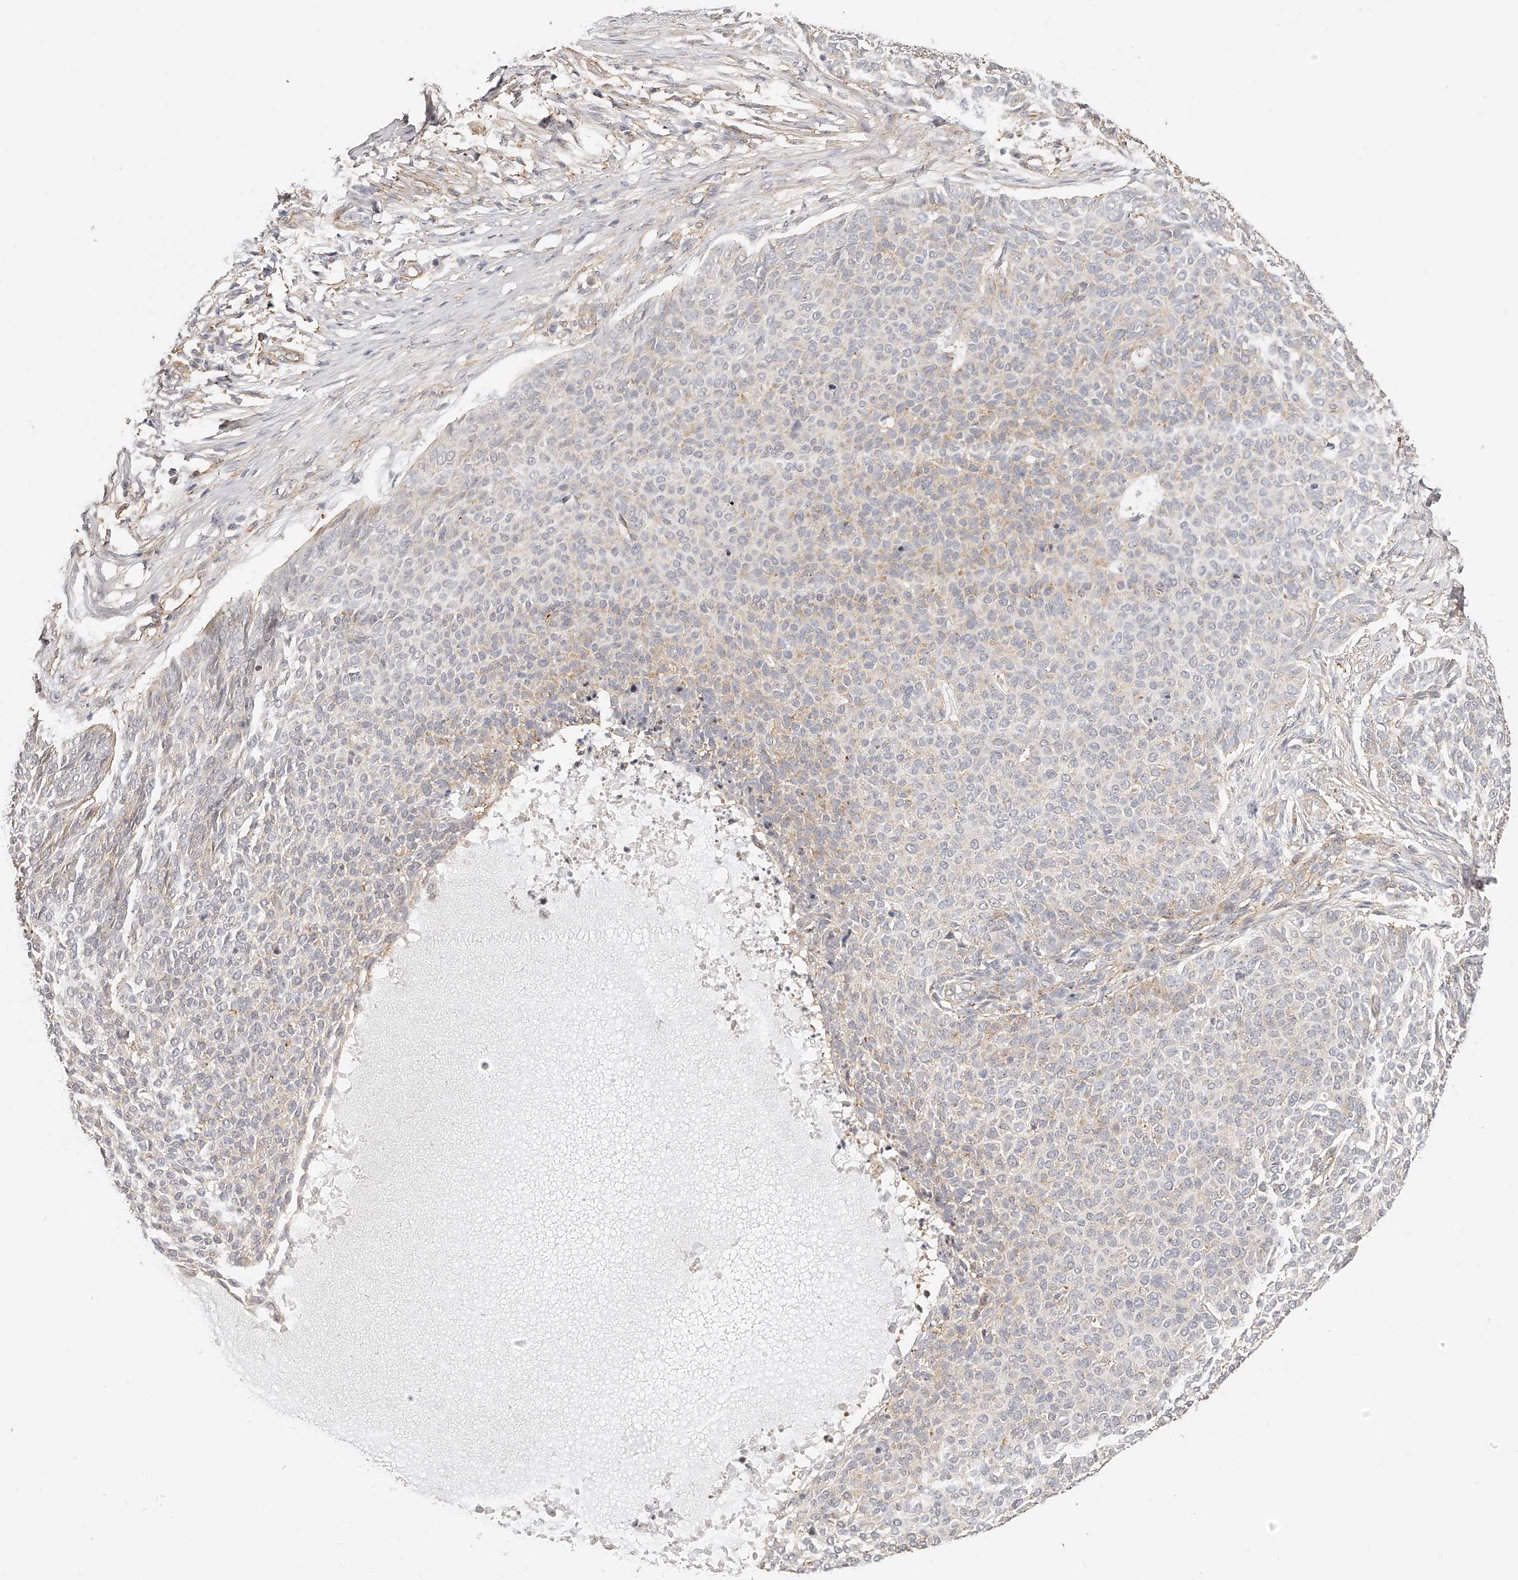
{"staining": {"intensity": "negative", "quantity": "none", "location": "none"}, "tissue": "skin cancer", "cell_type": "Tumor cells", "image_type": "cancer", "snomed": [{"axis": "morphology", "description": "Normal tissue, NOS"}, {"axis": "morphology", "description": "Basal cell carcinoma"}, {"axis": "topography", "description": "Skin"}], "caption": "Image shows no protein positivity in tumor cells of basal cell carcinoma (skin) tissue.", "gene": "SYNC", "patient": {"sex": "male", "age": 50}}